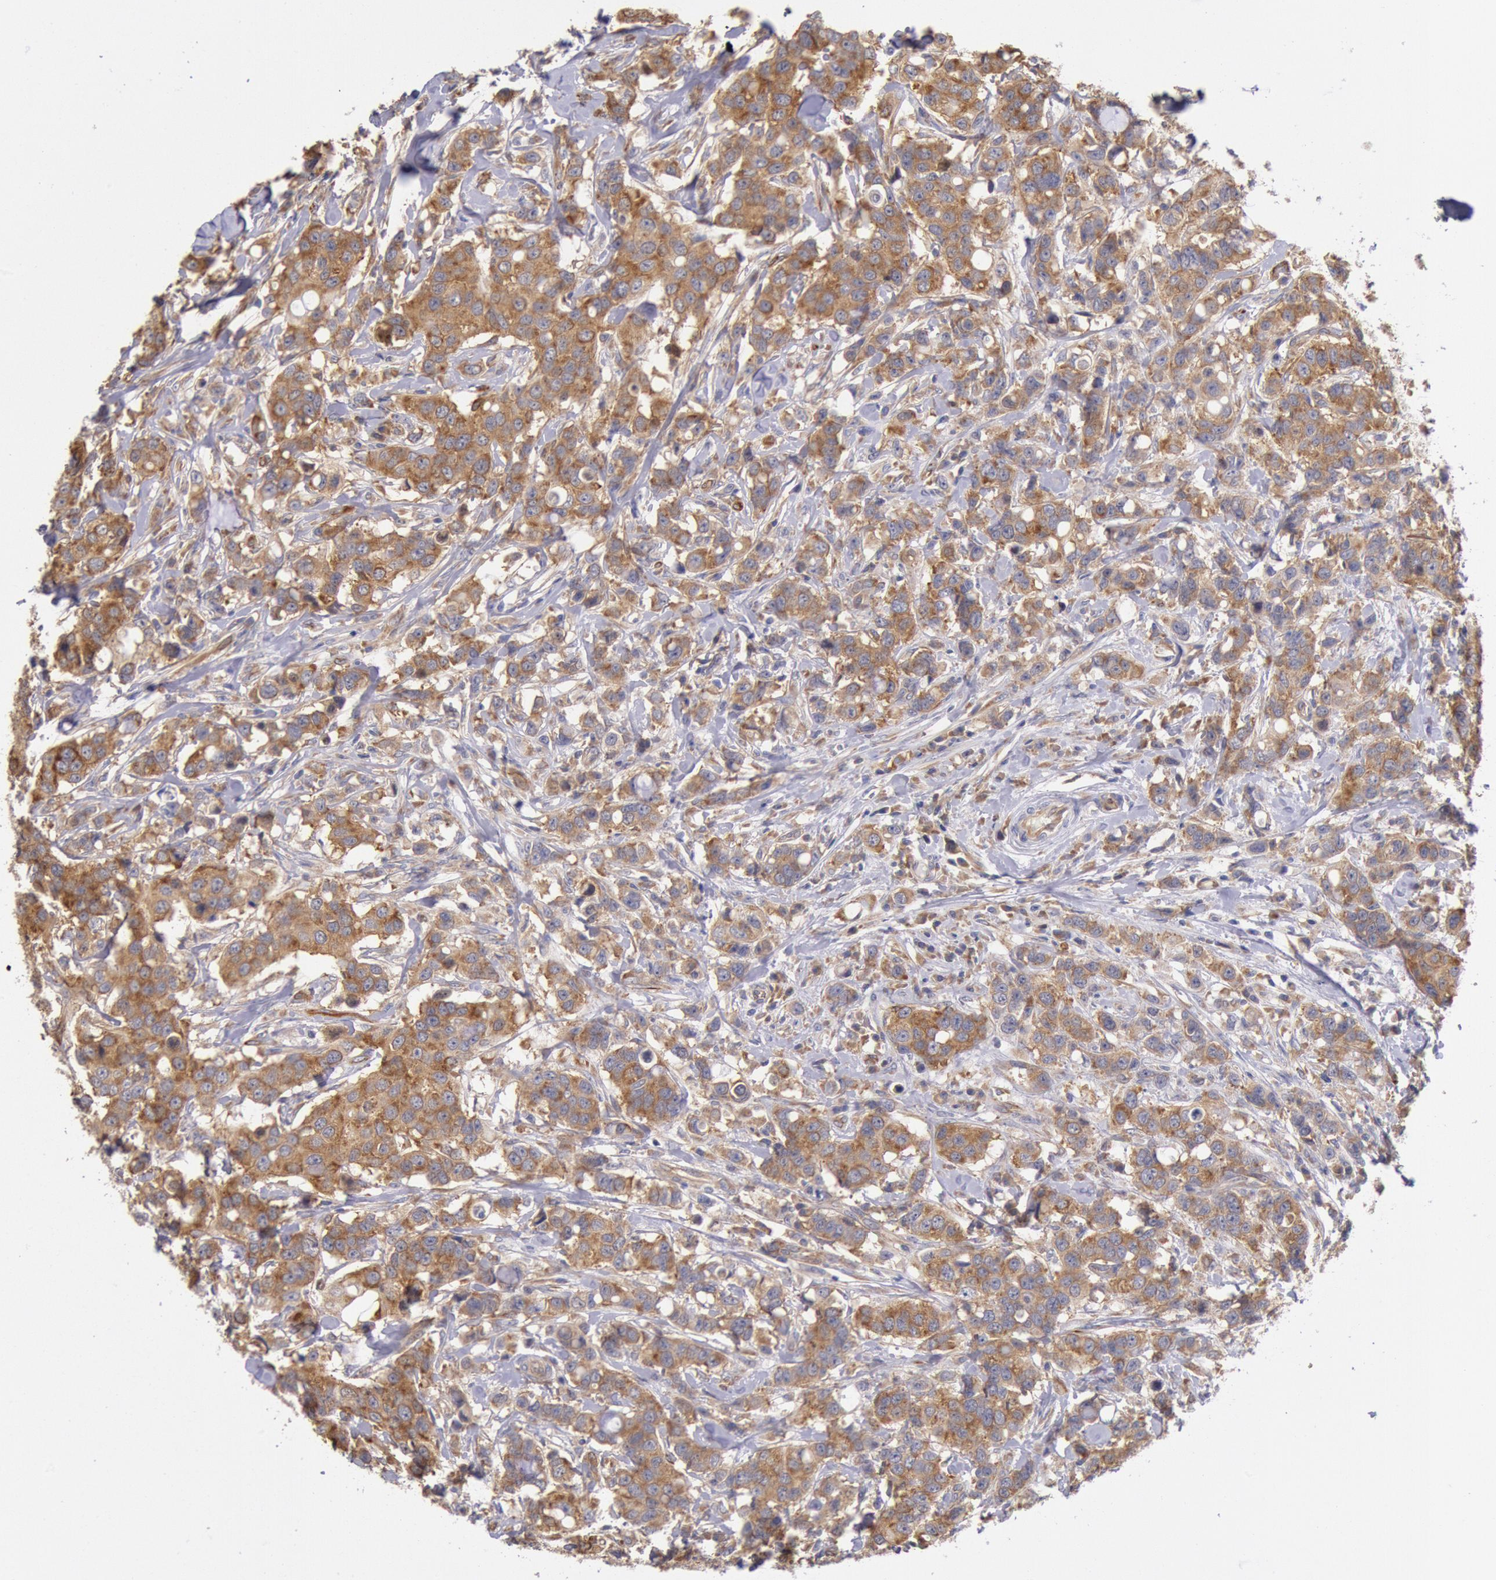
{"staining": {"intensity": "moderate", "quantity": ">75%", "location": "cytoplasmic/membranous"}, "tissue": "breast cancer", "cell_type": "Tumor cells", "image_type": "cancer", "snomed": [{"axis": "morphology", "description": "Duct carcinoma"}, {"axis": "topography", "description": "Breast"}], "caption": "Immunohistochemistry (IHC) (DAB (3,3'-diaminobenzidine)) staining of human intraductal carcinoma (breast) displays moderate cytoplasmic/membranous protein expression in approximately >75% of tumor cells.", "gene": "DRG1", "patient": {"sex": "female", "age": 27}}